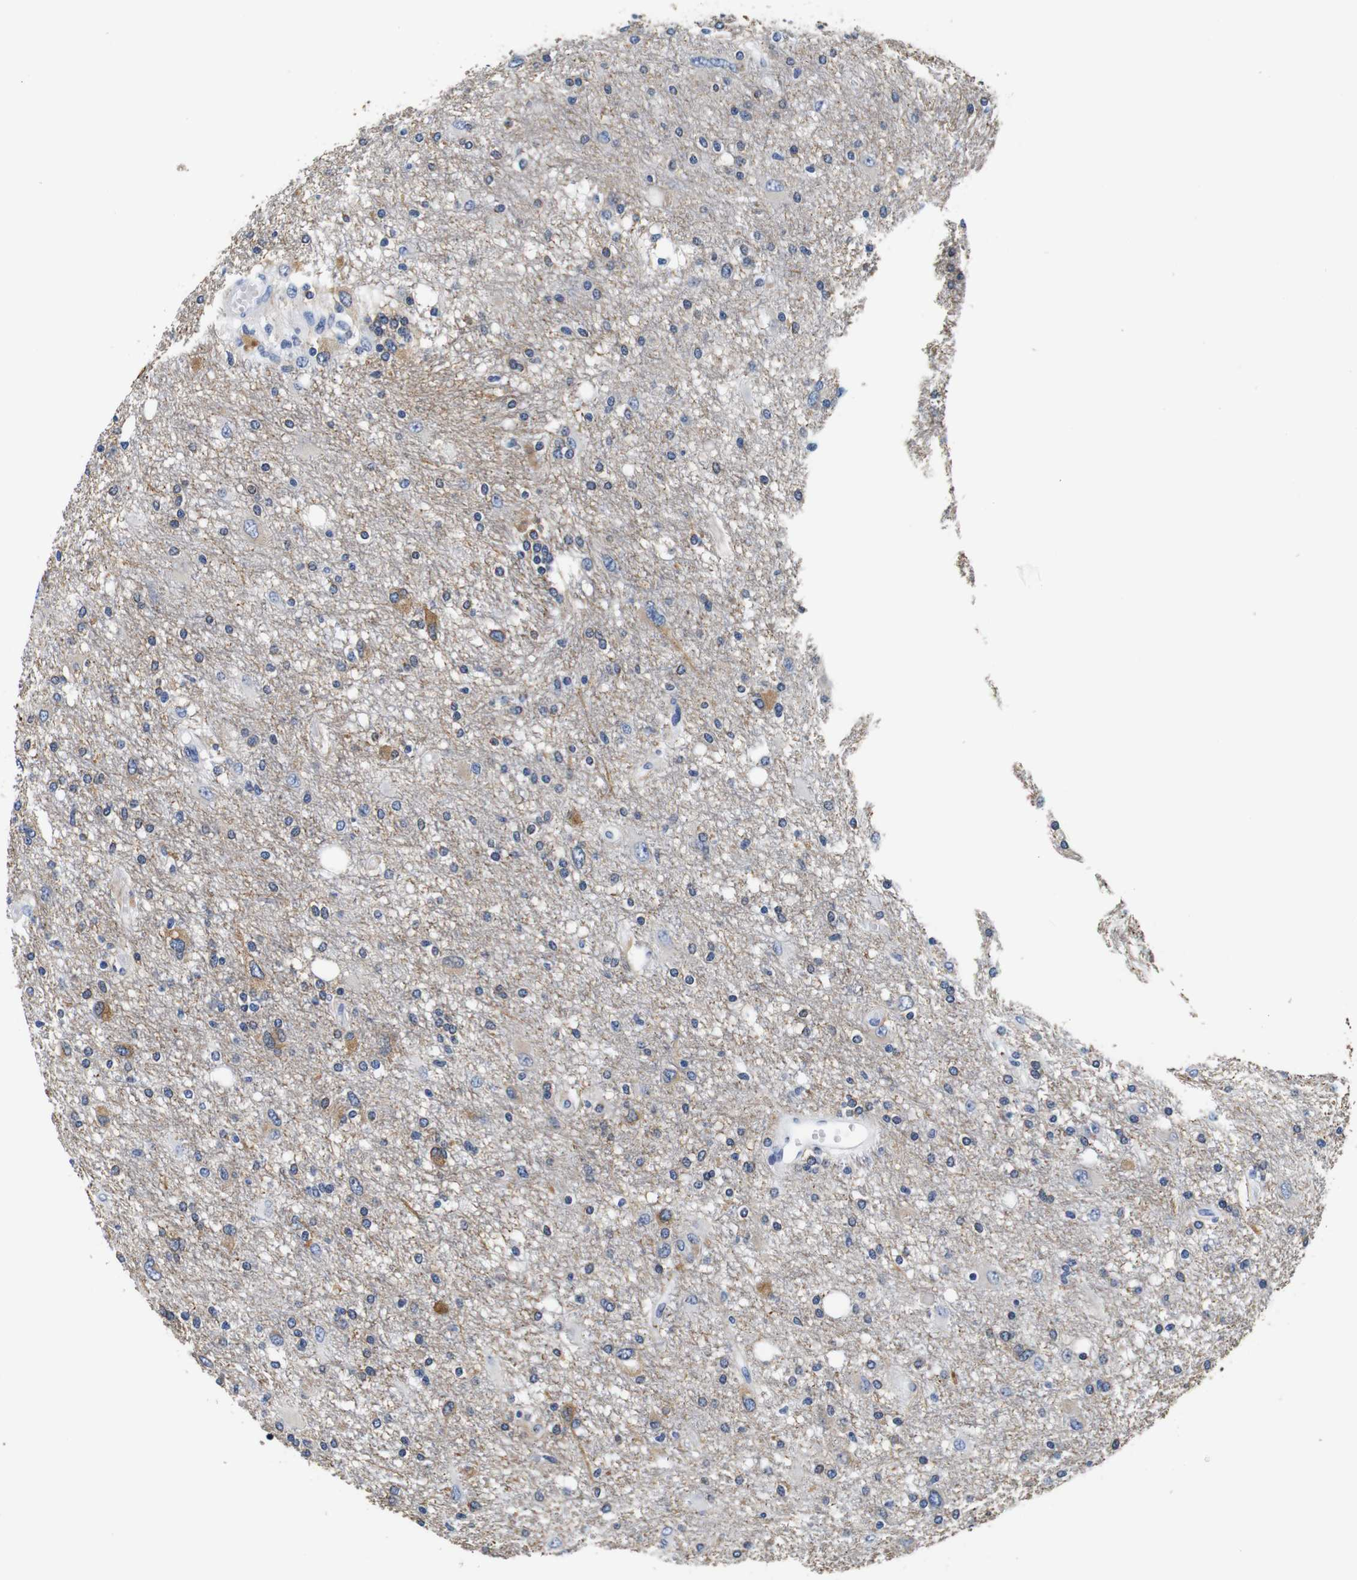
{"staining": {"intensity": "weak", "quantity": "25%-75%", "location": "cytoplasmic/membranous"}, "tissue": "glioma", "cell_type": "Tumor cells", "image_type": "cancer", "snomed": [{"axis": "morphology", "description": "Glioma, malignant, High grade"}, {"axis": "topography", "description": "Brain"}], "caption": "A histopathology image showing weak cytoplasmic/membranous staining in approximately 25%-75% of tumor cells in glioma, as visualized by brown immunohistochemical staining.", "gene": "GP1BA", "patient": {"sex": "female", "age": 59}}